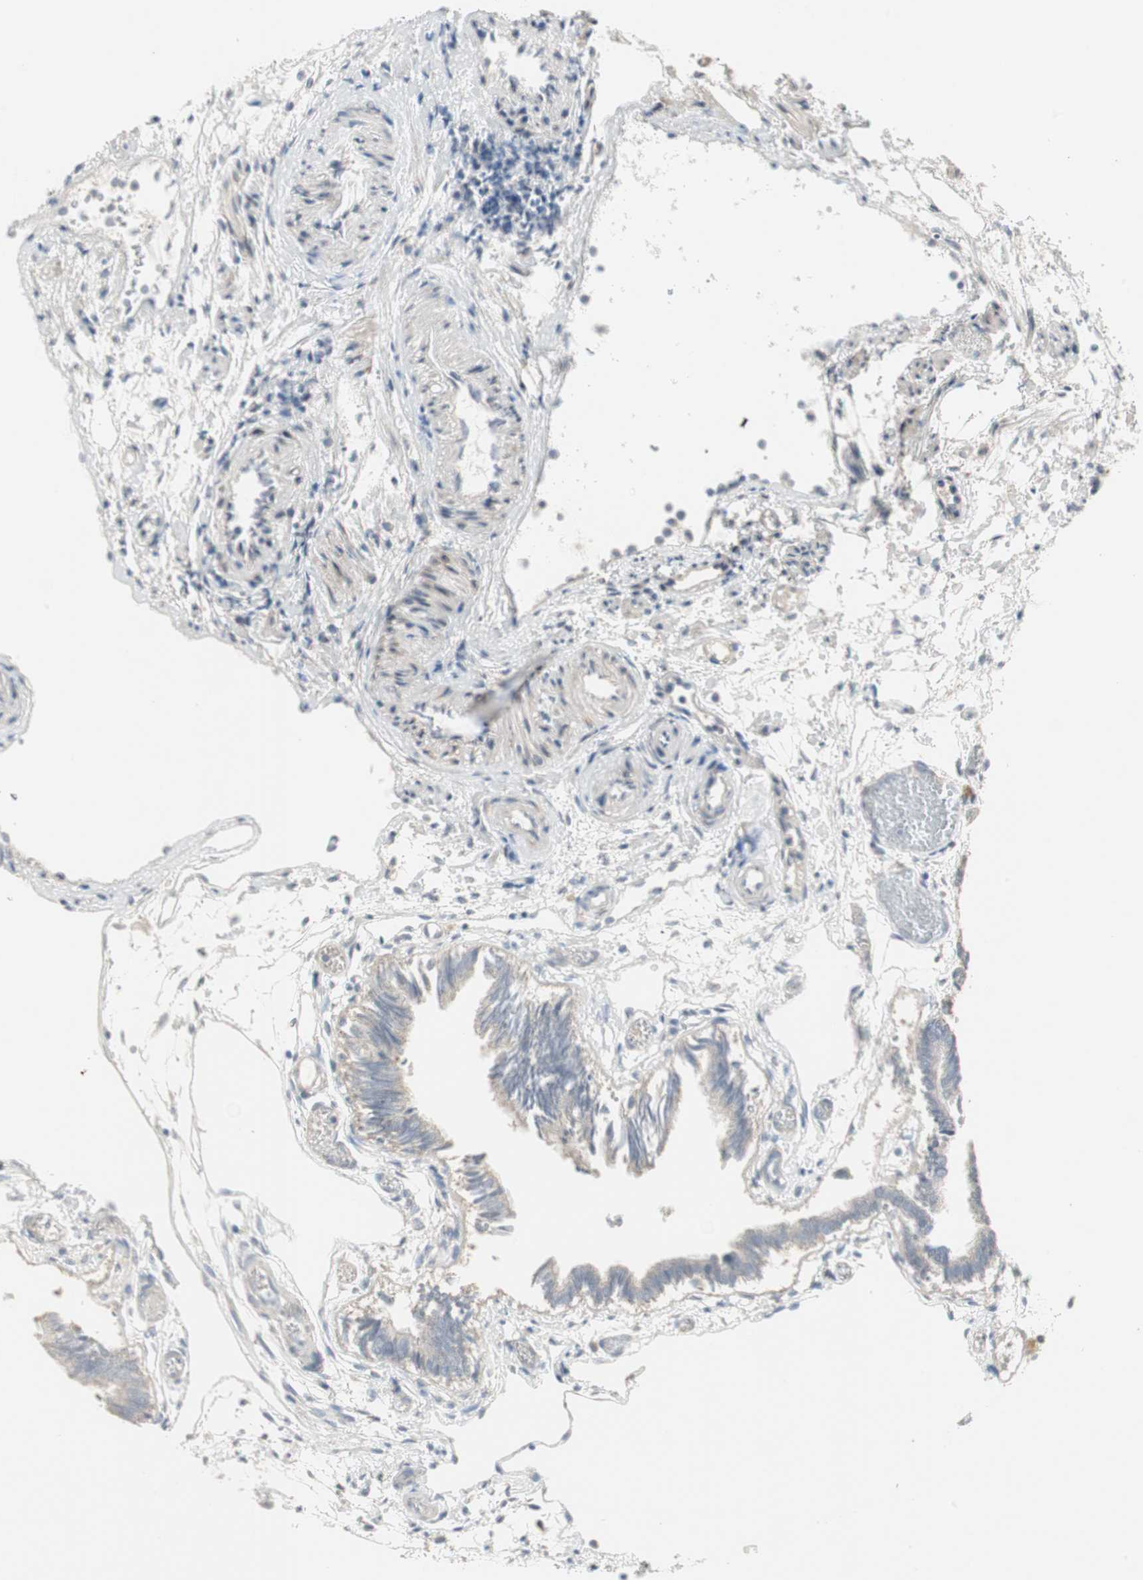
{"staining": {"intensity": "weak", "quantity": "25%-75%", "location": "cytoplasmic/membranous"}, "tissue": "fallopian tube", "cell_type": "Glandular cells", "image_type": "normal", "snomed": [{"axis": "morphology", "description": "Normal tissue, NOS"}, {"axis": "topography", "description": "Fallopian tube"}], "caption": "A high-resolution micrograph shows immunohistochemistry staining of normal fallopian tube, which shows weak cytoplasmic/membranous expression in about 25%-75% of glandular cells.", "gene": "ZFP36", "patient": {"sex": "female", "age": 29}}